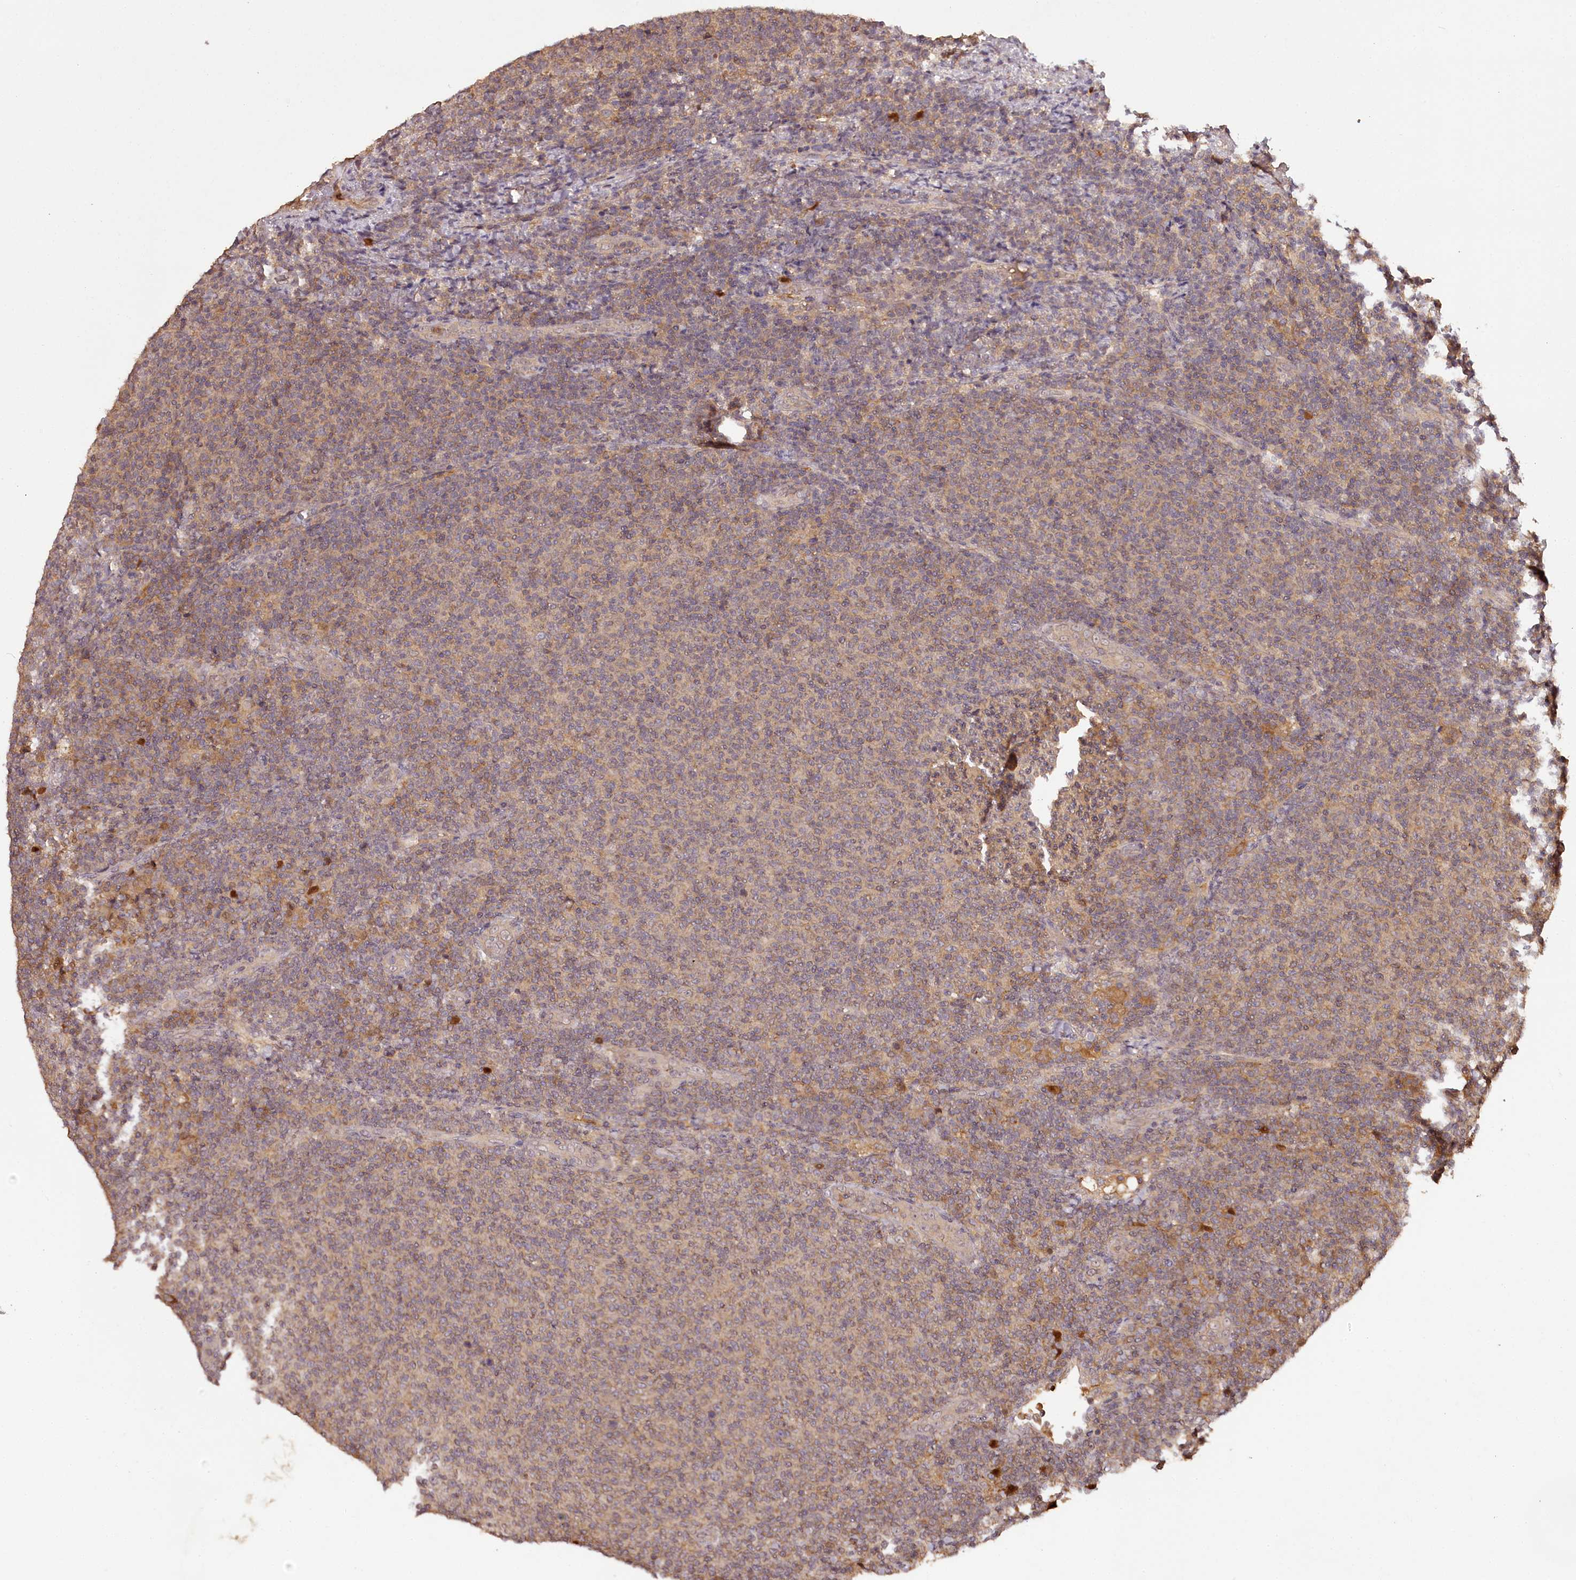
{"staining": {"intensity": "weak", "quantity": ">75%", "location": "cytoplasmic/membranous"}, "tissue": "lymphoma", "cell_type": "Tumor cells", "image_type": "cancer", "snomed": [{"axis": "morphology", "description": "Malignant lymphoma, non-Hodgkin's type, Low grade"}, {"axis": "topography", "description": "Lymph node"}], "caption": "Protein staining by immunohistochemistry (IHC) shows weak cytoplasmic/membranous positivity in approximately >75% of tumor cells in low-grade malignant lymphoma, non-Hodgkin's type.", "gene": "TTC12", "patient": {"sex": "male", "age": 66}}